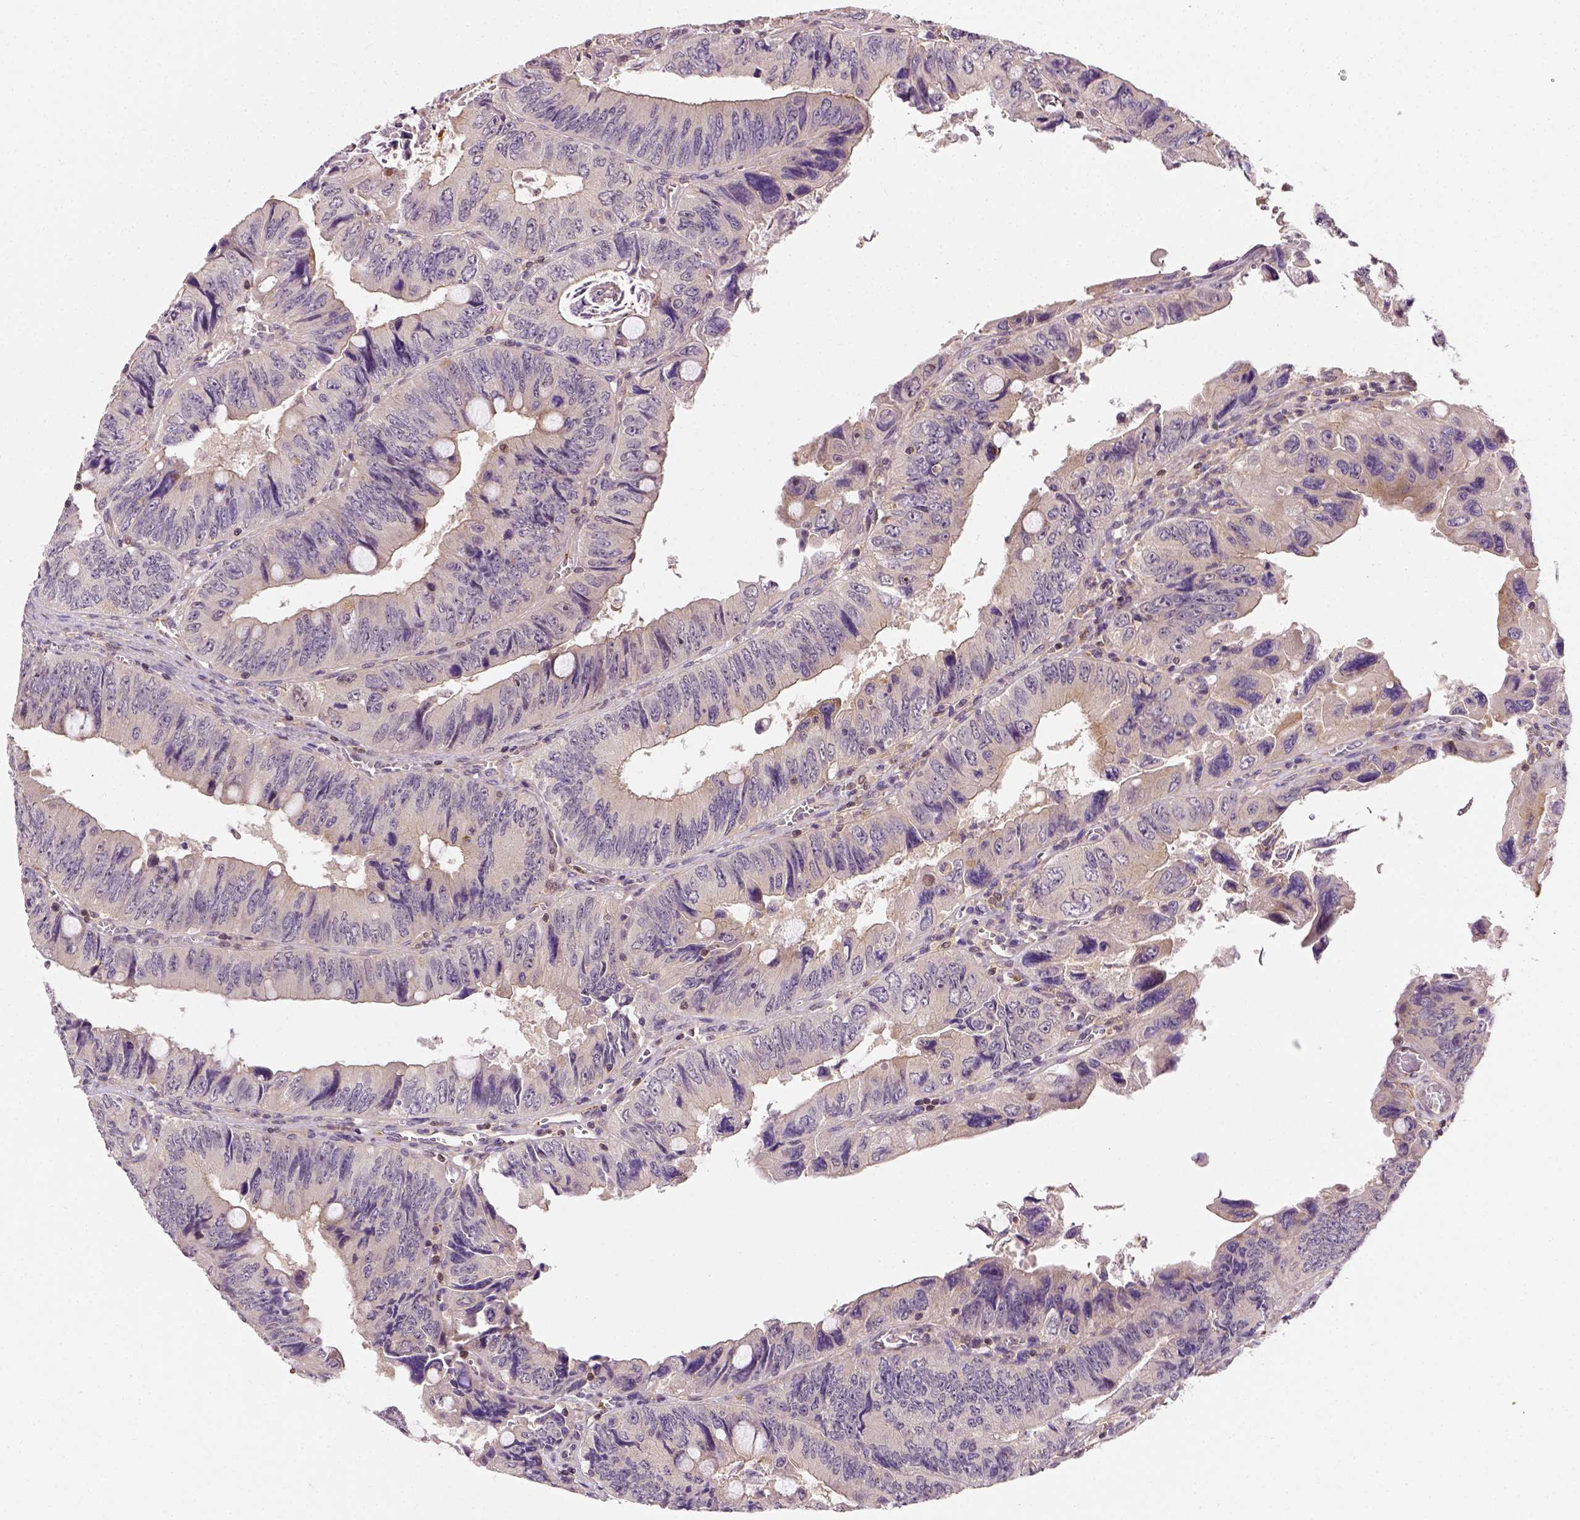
{"staining": {"intensity": "moderate", "quantity": "<25%", "location": "cytoplasmic/membranous"}, "tissue": "colorectal cancer", "cell_type": "Tumor cells", "image_type": "cancer", "snomed": [{"axis": "morphology", "description": "Adenocarcinoma, NOS"}, {"axis": "topography", "description": "Colon"}], "caption": "Colorectal cancer stained with a brown dye demonstrates moderate cytoplasmic/membranous positive staining in approximately <25% of tumor cells.", "gene": "MATK", "patient": {"sex": "female", "age": 84}}